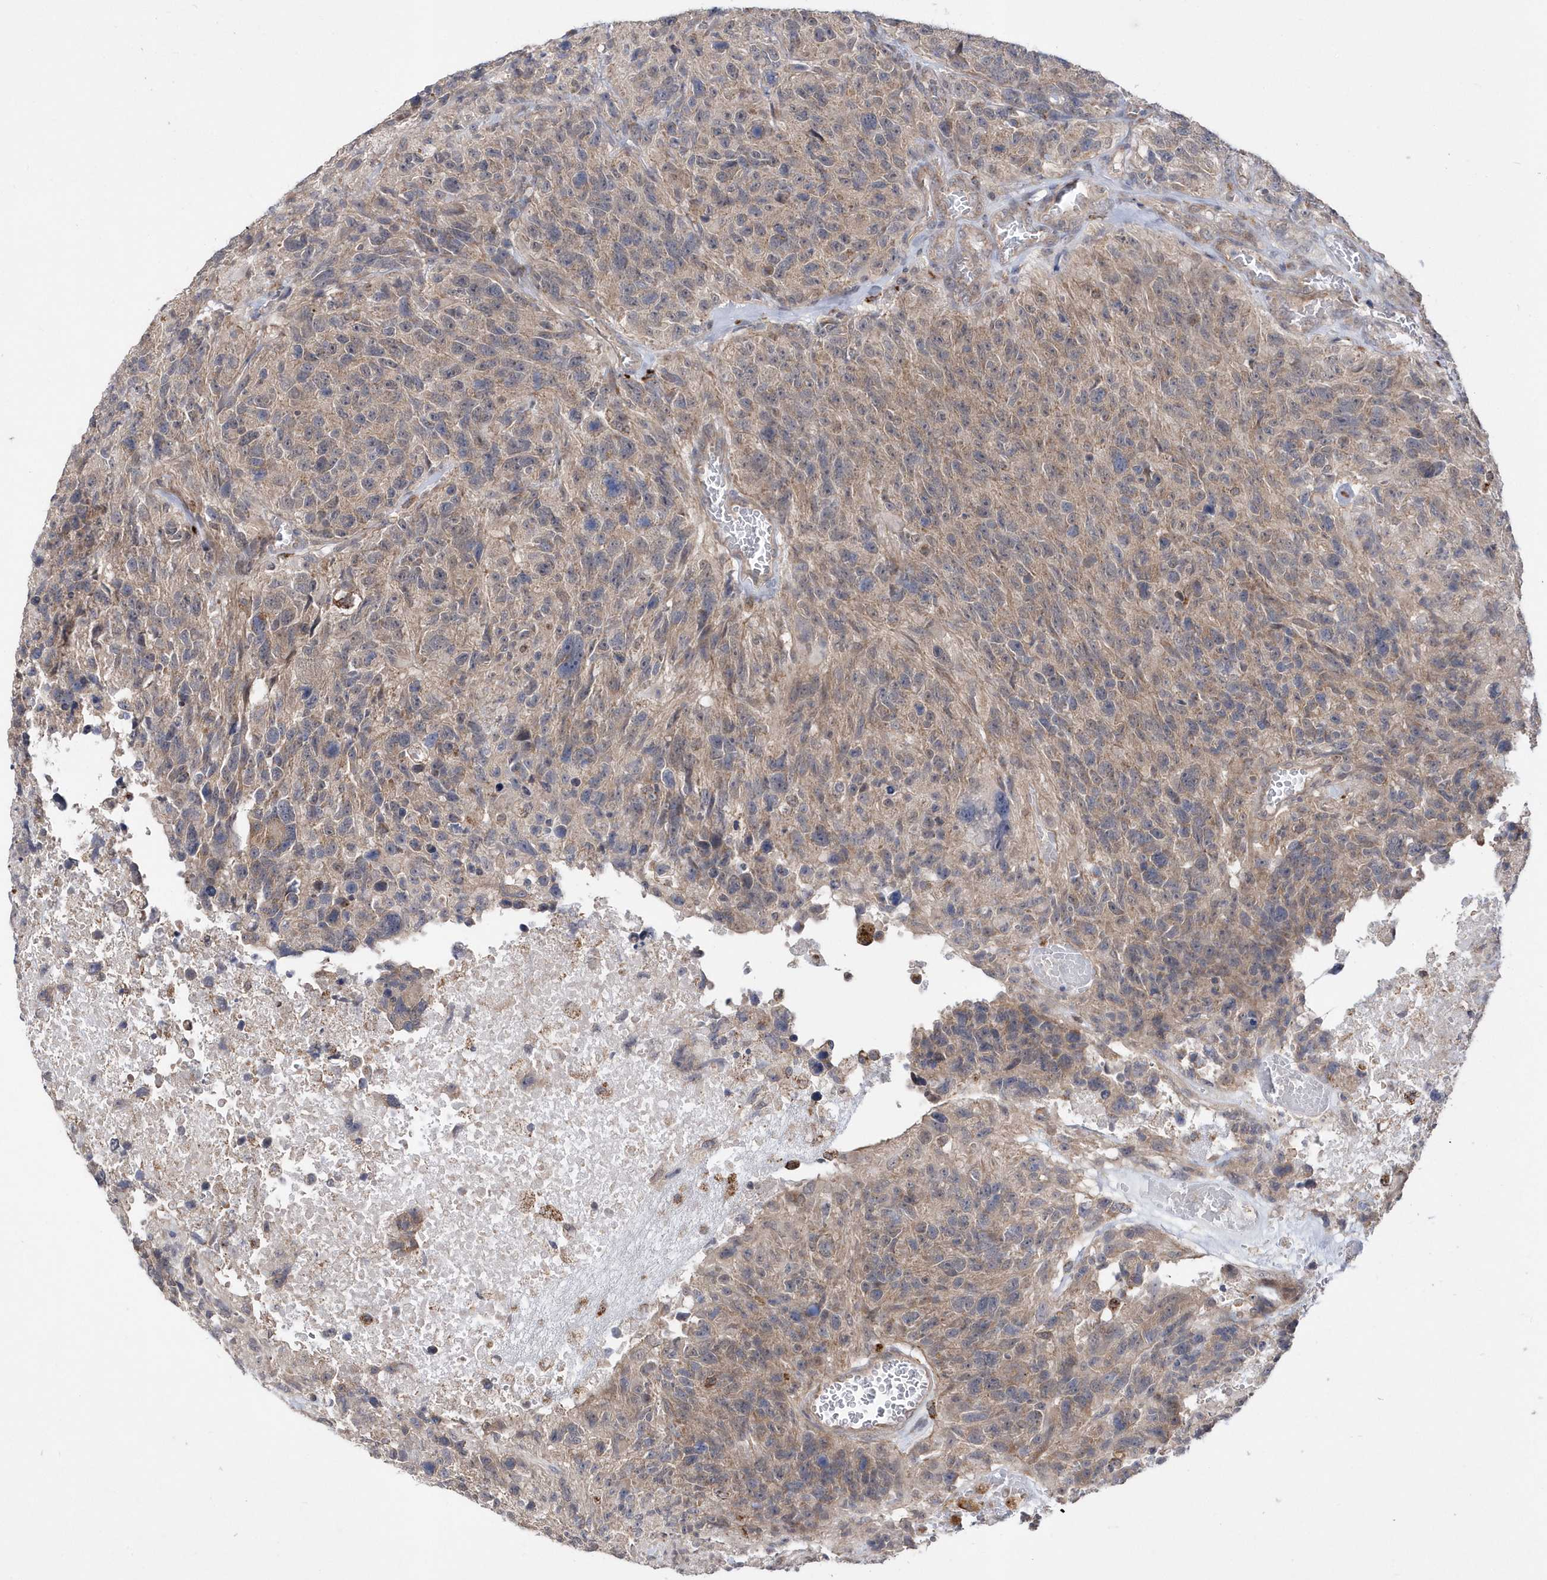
{"staining": {"intensity": "weak", "quantity": "25%-75%", "location": "cytoplasmic/membranous"}, "tissue": "glioma", "cell_type": "Tumor cells", "image_type": "cancer", "snomed": [{"axis": "morphology", "description": "Glioma, malignant, High grade"}, {"axis": "topography", "description": "Brain"}], "caption": "A low amount of weak cytoplasmic/membranous staining is present in about 25%-75% of tumor cells in glioma tissue. (DAB (3,3'-diaminobenzidine) IHC with brightfield microscopy, high magnification).", "gene": "DALRD3", "patient": {"sex": "male", "age": 69}}